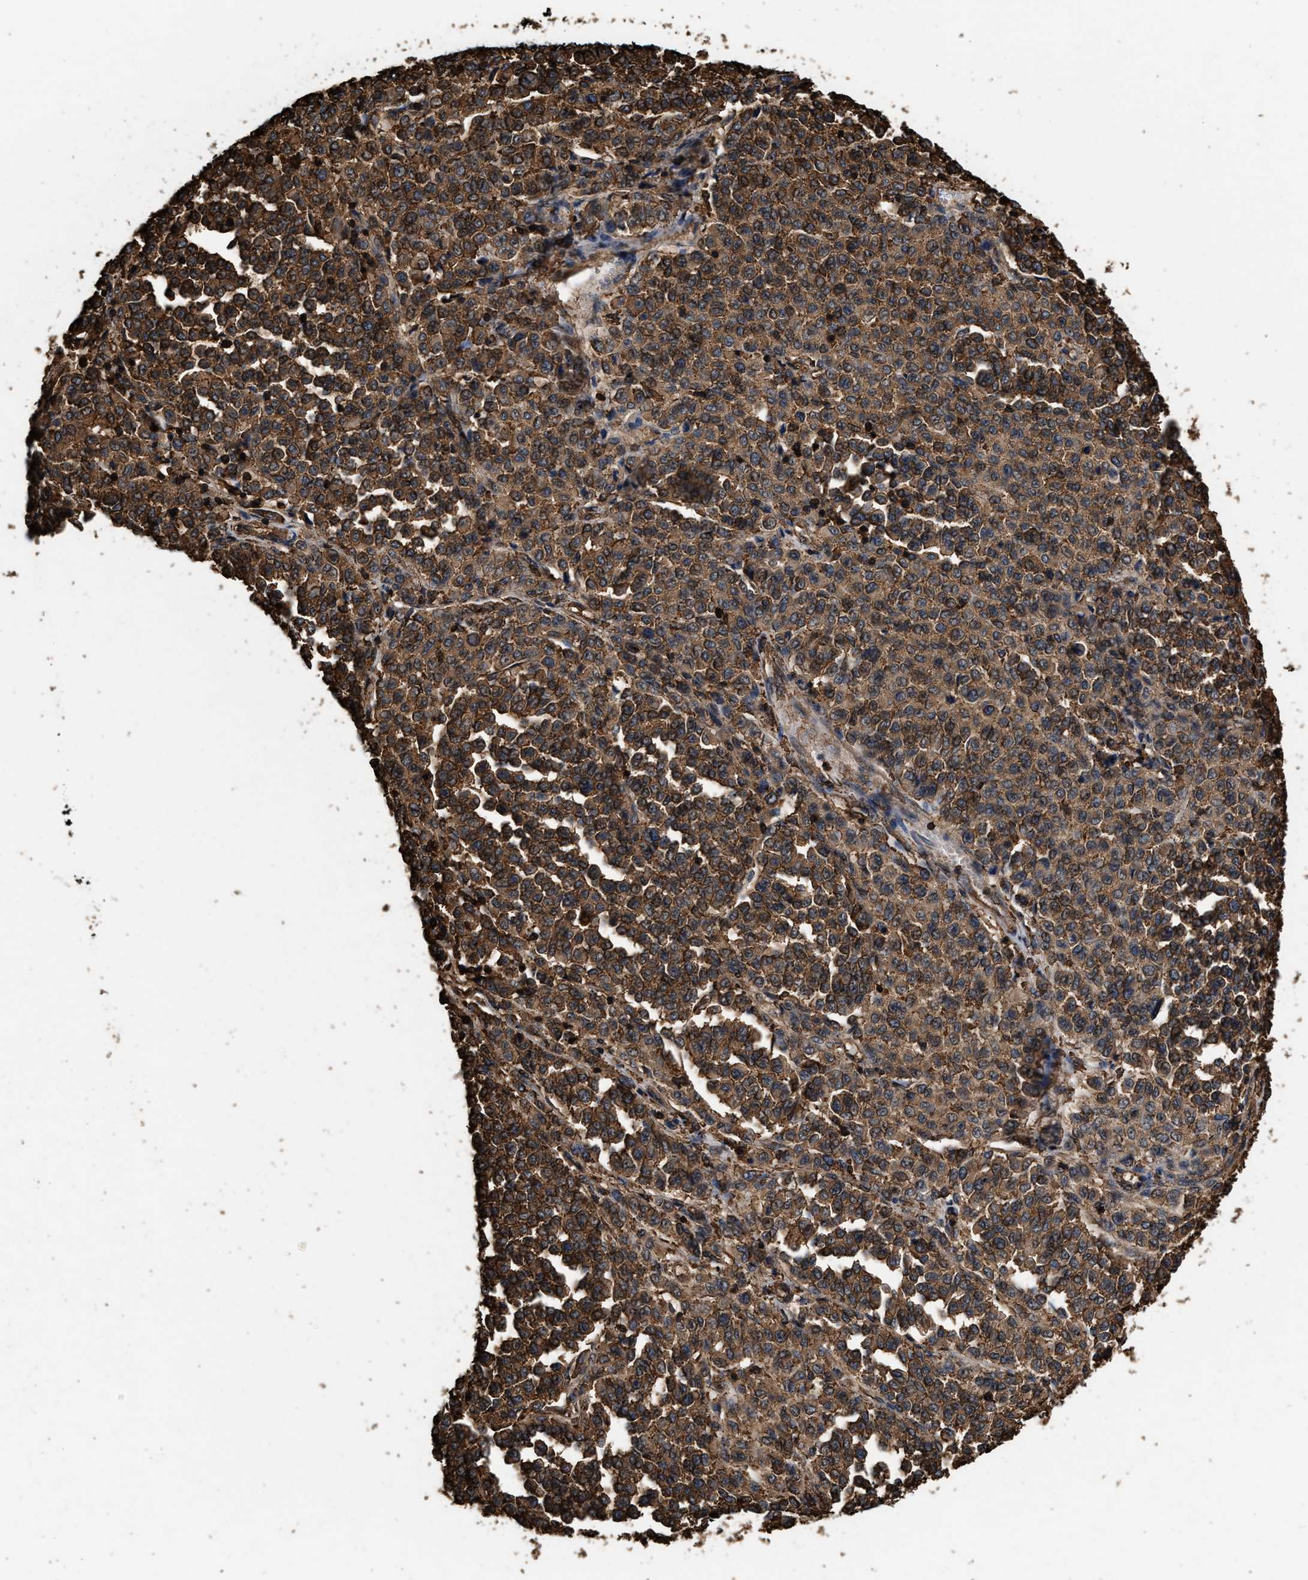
{"staining": {"intensity": "strong", "quantity": ">75%", "location": "cytoplasmic/membranous"}, "tissue": "melanoma", "cell_type": "Tumor cells", "image_type": "cancer", "snomed": [{"axis": "morphology", "description": "Malignant melanoma, Metastatic site"}, {"axis": "topography", "description": "Pancreas"}], "caption": "Human melanoma stained with a protein marker demonstrates strong staining in tumor cells.", "gene": "KBTBD2", "patient": {"sex": "female", "age": 30}}